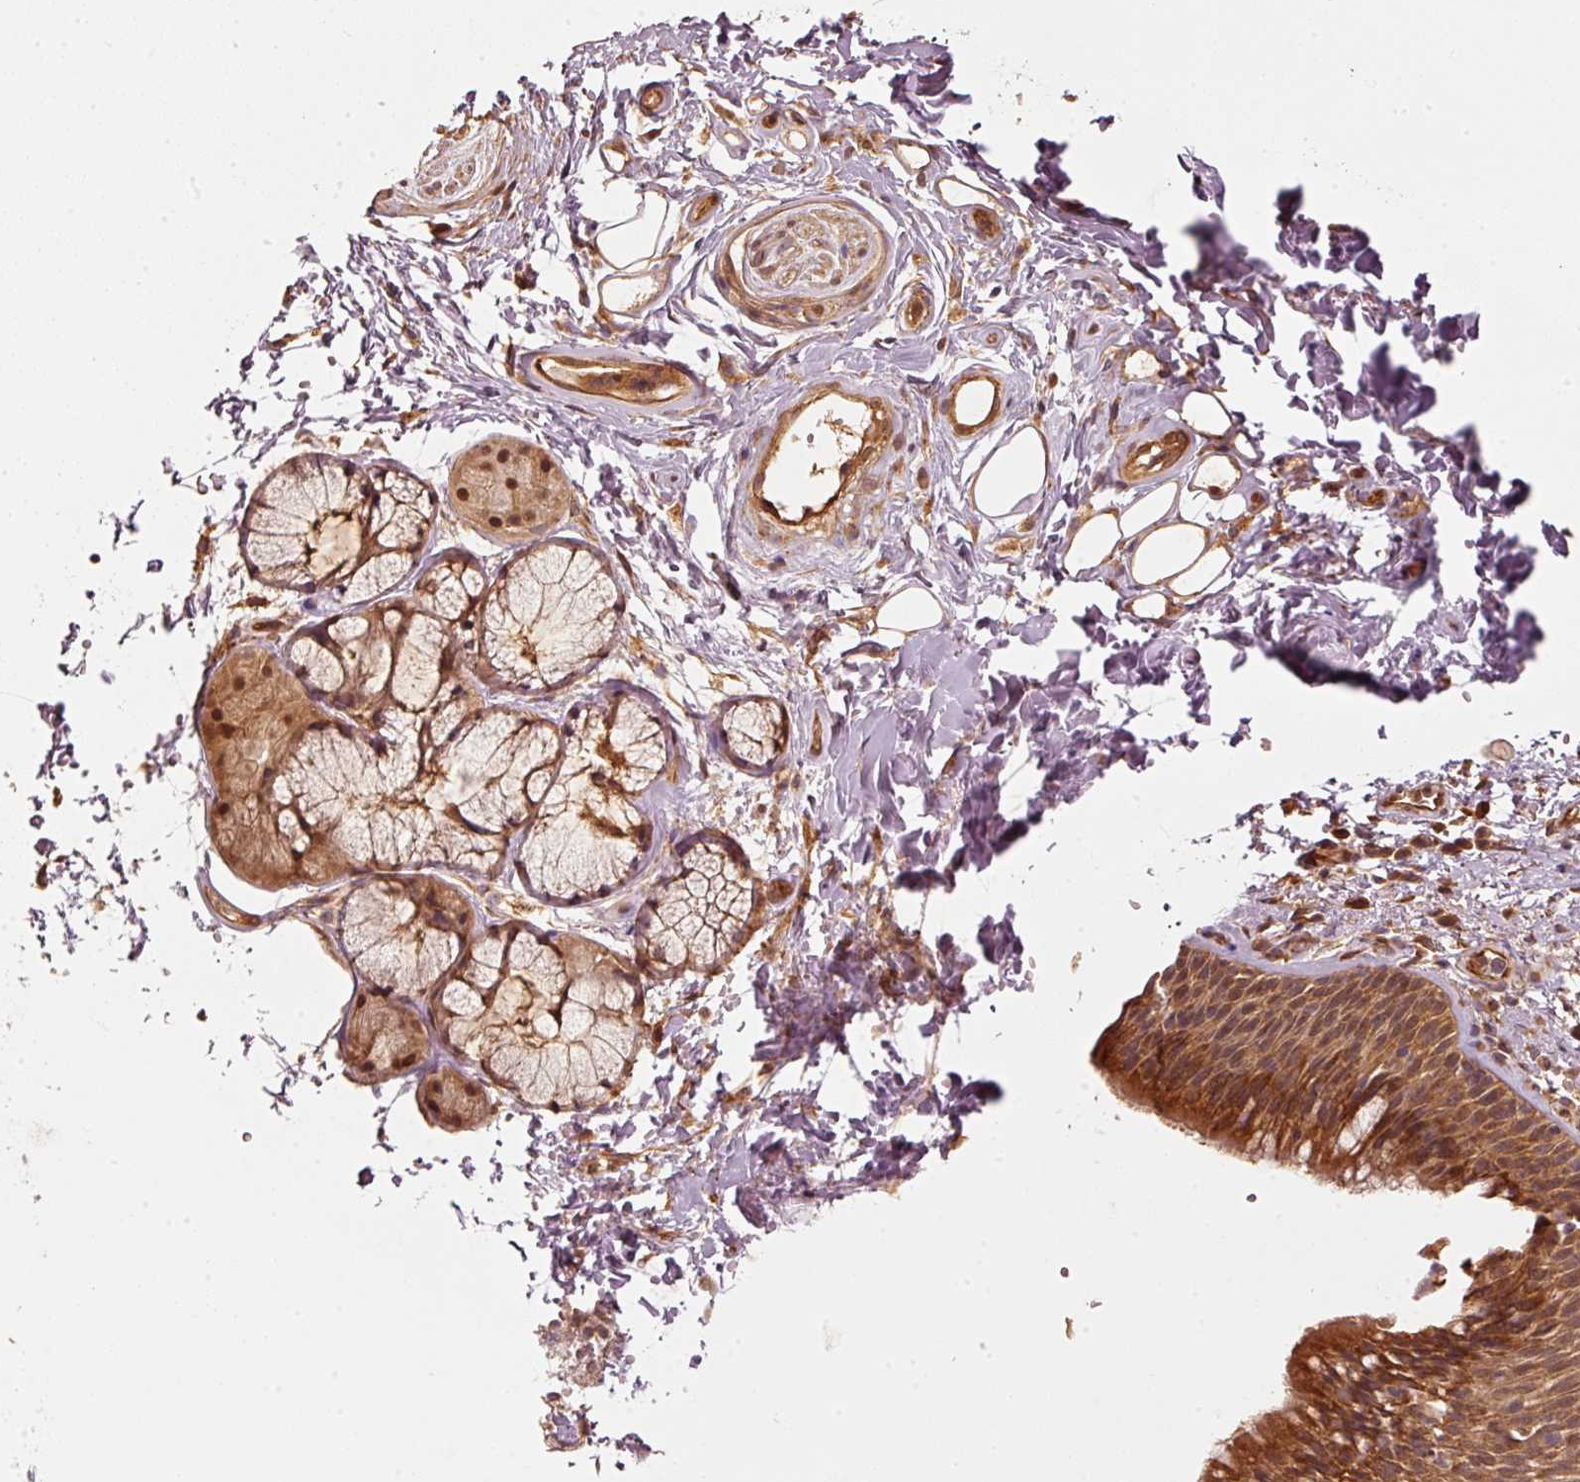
{"staining": {"intensity": "strong", "quantity": ">75%", "location": "cytoplasmic/membranous"}, "tissue": "nasopharynx", "cell_type": "Respiratory epithelial cells", "image_type": "normal", "snomed": [{"axis": "morphology", "description": "Normal tissue, NOS"}, {"axis": "topography", "description": "Cartilage tissue"}, {"axis": "topography", "description": "Nasopharynx"}, {"axis": "topography", "description": "Thyroid gland"}], "caption": "A micrograph showing strong cytoplasmic/membranous positivity in about >75% of respiratory epithelial cells in normal nasopharynx, as visualized by brown immunohistochemical staining.", "gene": "STAU1", "patient": {"sex": "male", "age": 63}}